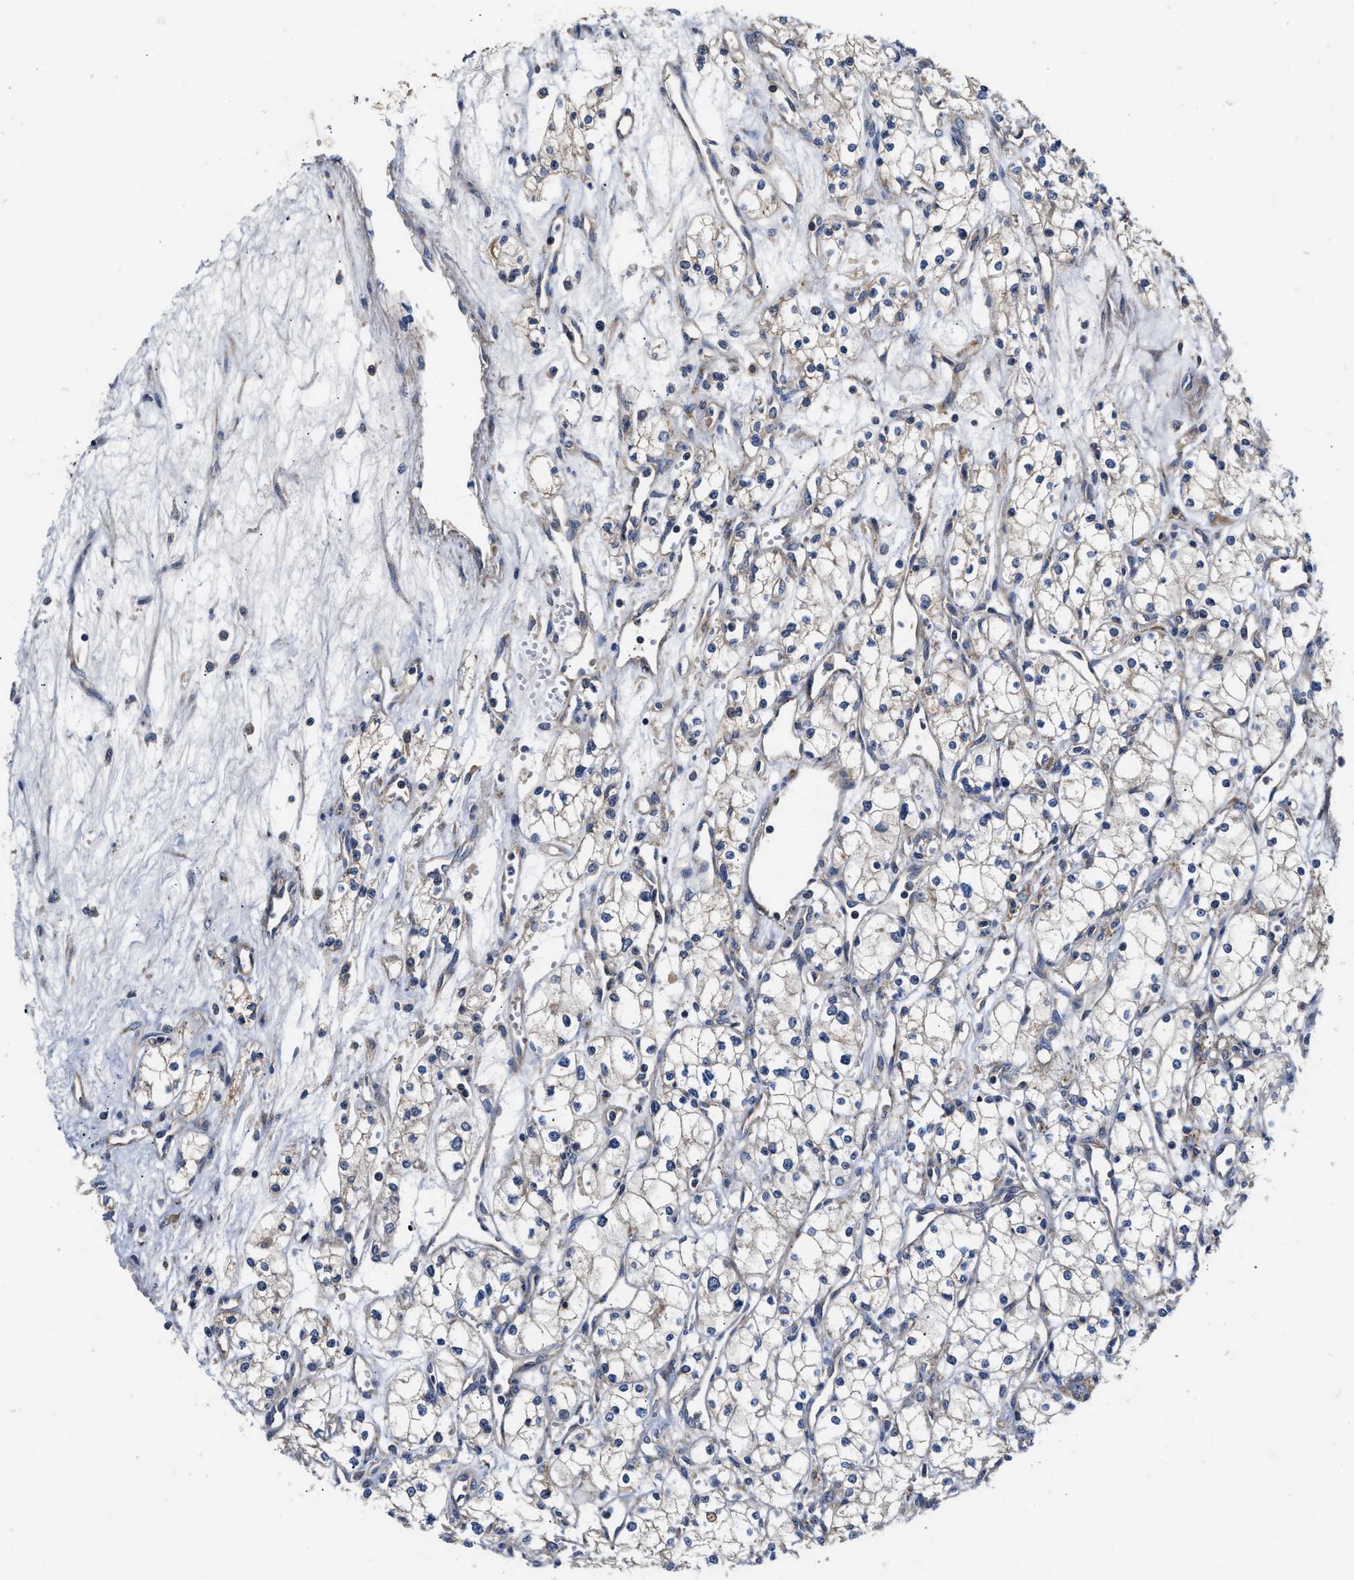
{"staining": {"intensity": "negative", "quantity": "none", "location": "none"}, "tissue": "renal cancer", "cell_type": "Tumor cells", "image_type": "cancer", "snomed": [{"axis": "morphology", "description": "Adenocarcinoma, NOS"}, {"axis": "topography", "description": "Kidney"}], "caption": "High magnification brightfield microscopy of renal cancer (adenocarcinoma) stained with DAB (3,3'-diaminobenzidine) (brown) and counterstained with hematoxylin (blue): tumor cells show no significant staining.", "gene": "TEX2", "patient": {"sex": "male", "age": 59}}